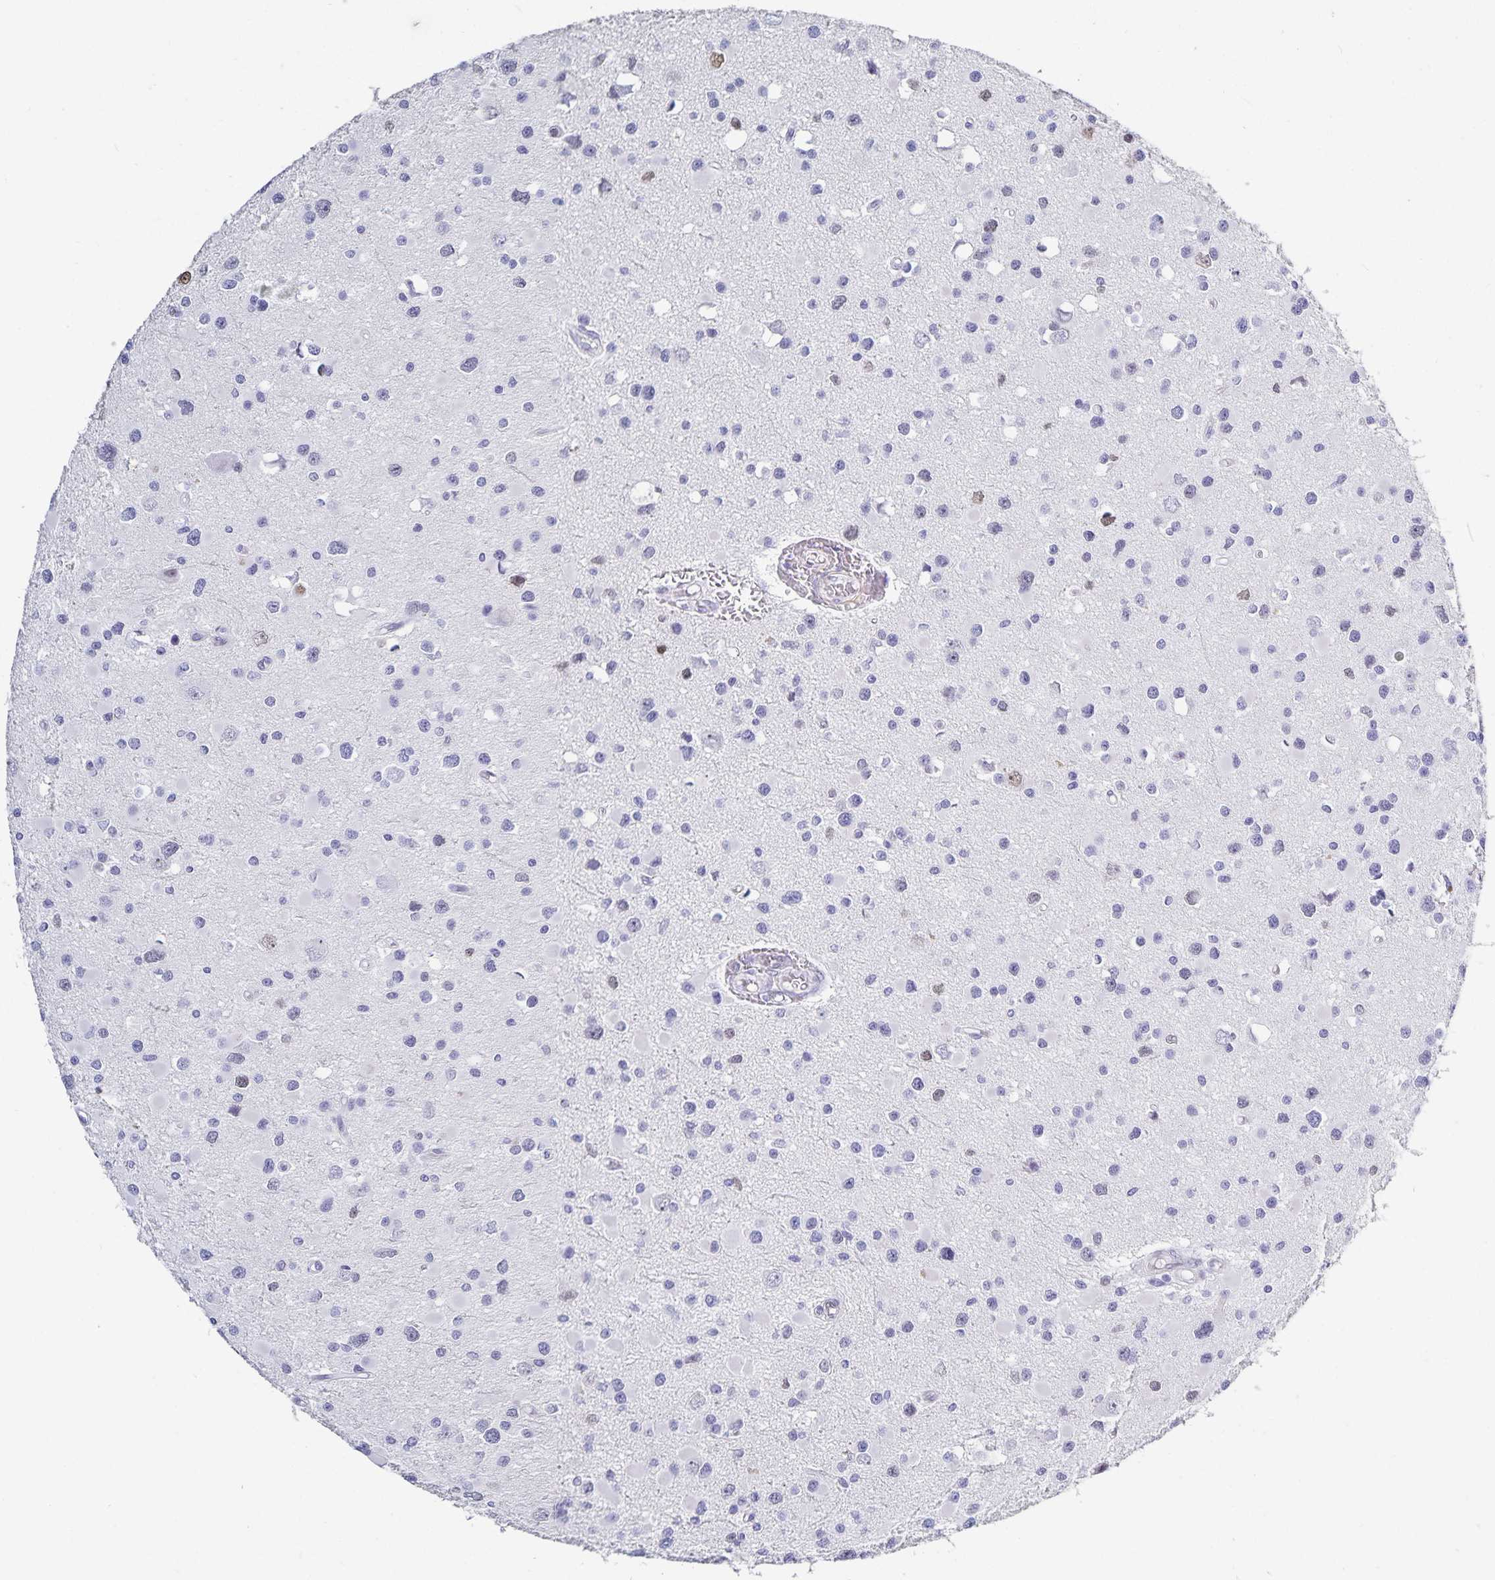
{"staining": {"intensity": "negative", "quantity": "none", "location": "none"}, "tissue": "glioma", "cell_type": "Tumor cells", "image_type": "cancer", "snomed": [{"axis": "morphology", "description": "Glioma, malignant, High grade"}, {"axis": "topography", "description": "Brain"}], "caption": "Histopathology image shows no significant protein expression in tumor cells of high-grade glioma (malignant).", "gene": "HMGB3", "patient": {"sex": "male", "age": 54}}